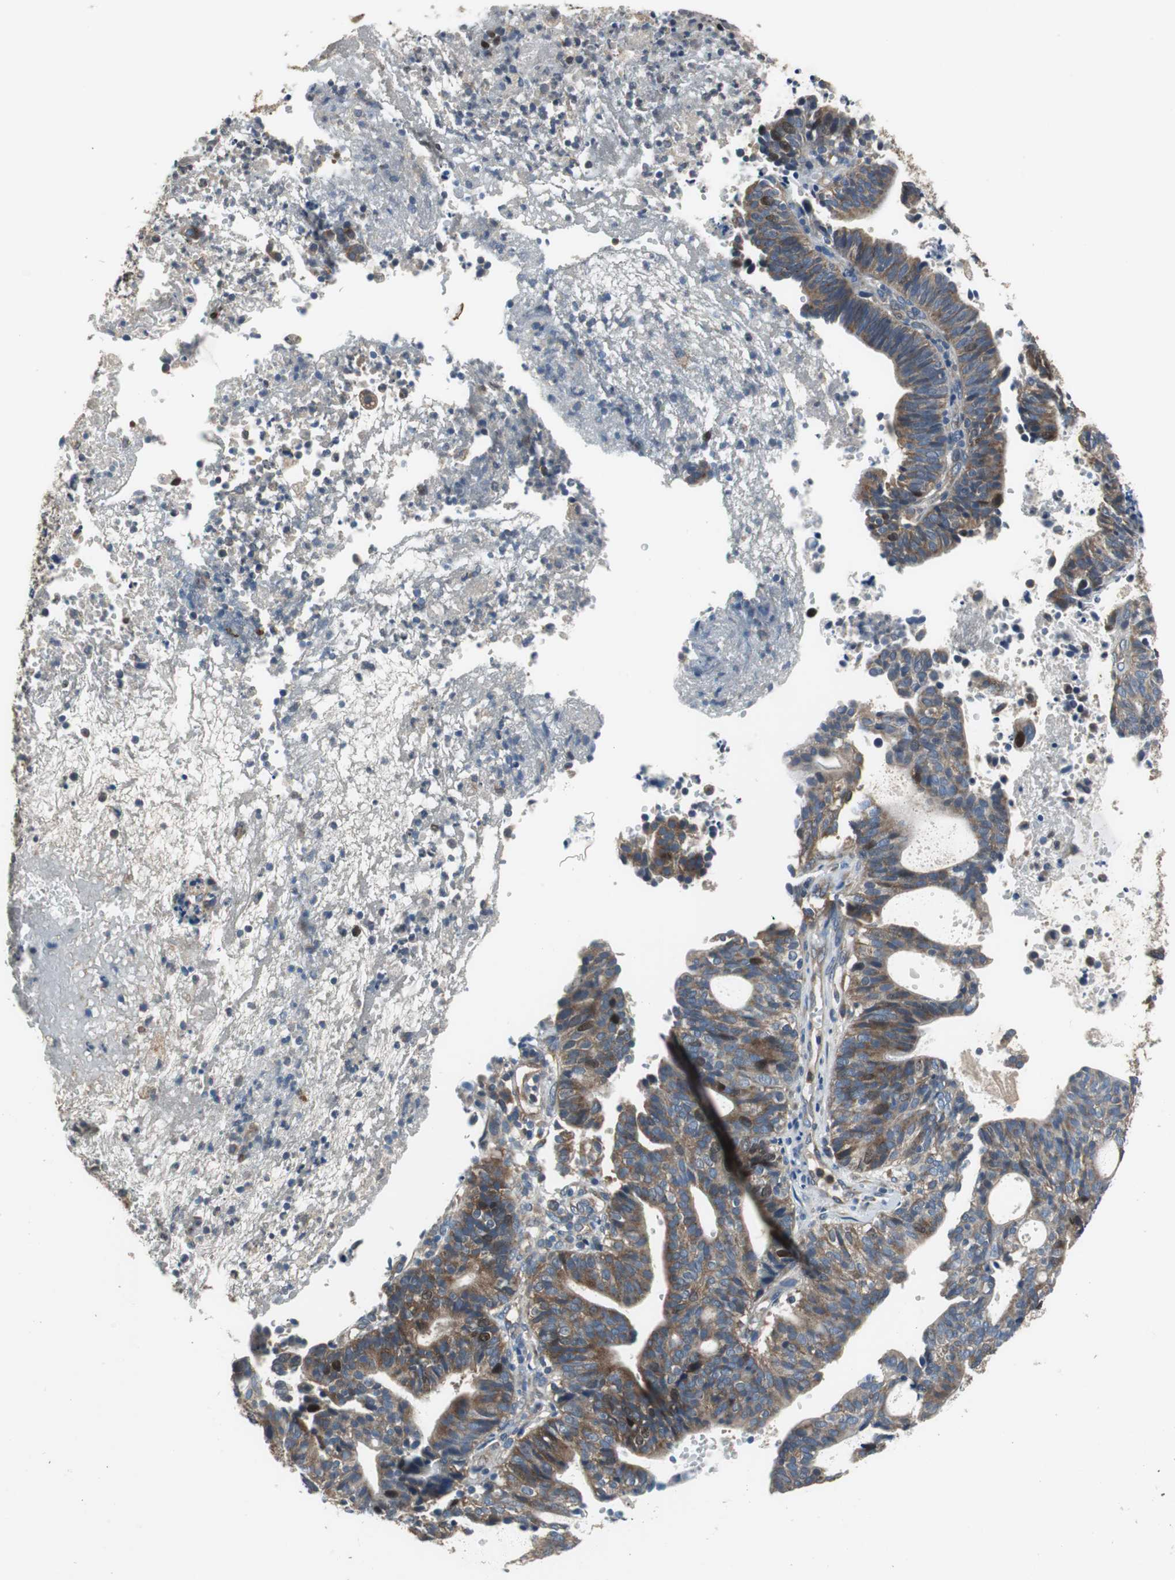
{"staining": {"intensity": "strong", "quantity": ">75%", "location": "cytoplasmic/membranous,nuclear"}, "tissue": "endometrial cancer", "cell_type": "Tumor cells", "image_type": "cancer", "snomed": [{"axis": "morphology", "description": "Adenocarcinoma, NOS"}, {"axis": "topography", "description": "Uterus"}], "caption": "This histopathology image shows adenocarcinoma (endometrial) stained with immunohistochemistry (IHC) to label a protein in brown. The cytoplasmic/membranous and nuclear of tumor cells show strong positivity for the protein. Nuclei are counter-stained blue.", "gene": "PI4KB", "patient": {"sex": "female", "age": 83}}